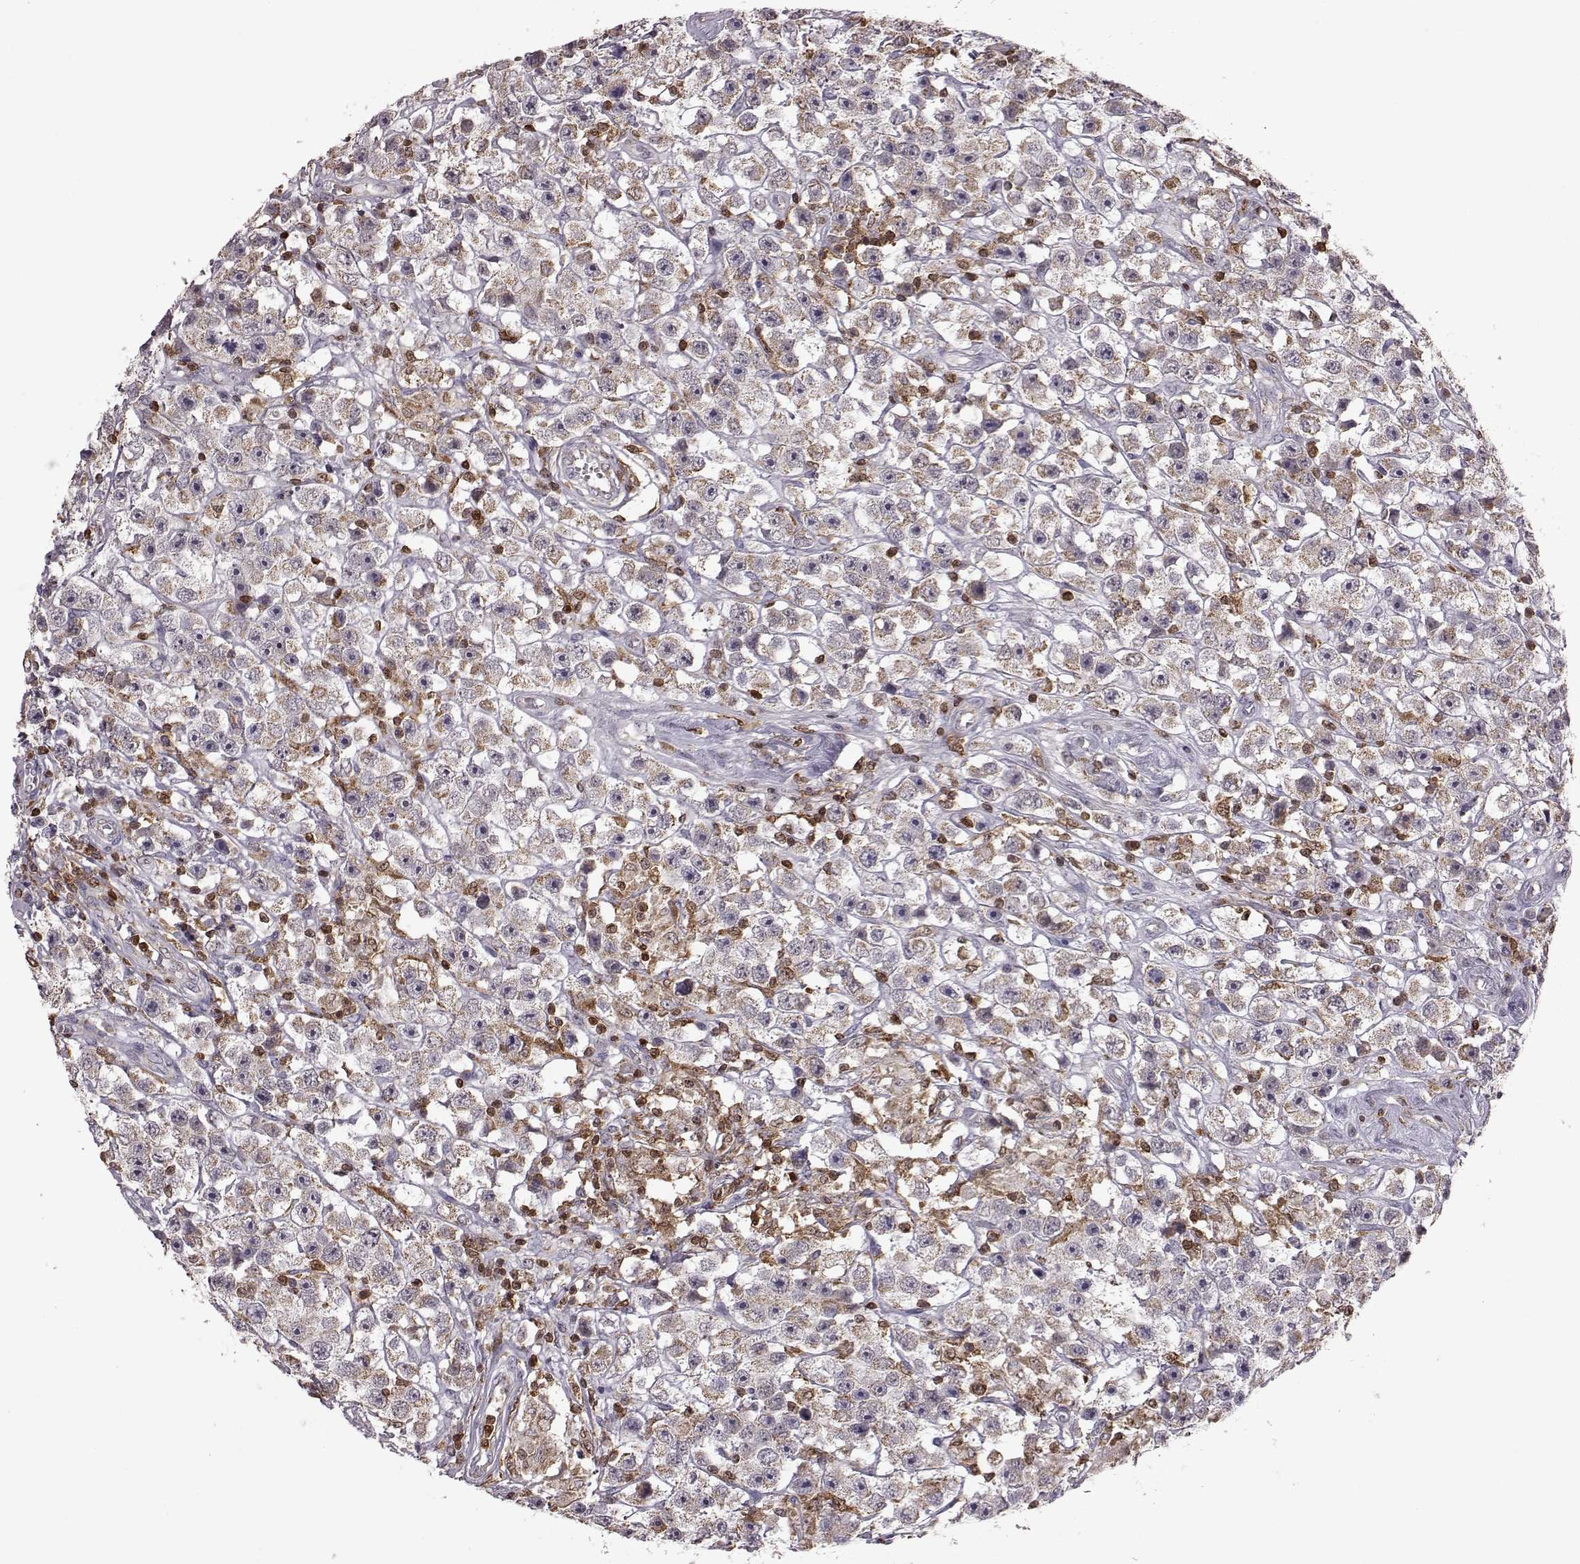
{"staining": {"intensity": "weak", "quantity": "<25%", "location": "cytoplasmic/membranous"}, "tissue": "testis cancer", "cell_type": "Tumor cells", "image_type": "cancer", "snomed": [{"axis": "morphology", "description": "Seminoma, NOS"}, {"axis": "topography", "description": "Testis"}], "caption": "IHC image of human seminoma (testis) stained for a protein (brown), which exhibits no expression in tumor cells. (DAB immunohistochemistry, high magnification).", "gene": "DOK2", "patient": {"sex": "male", "age": 45}}